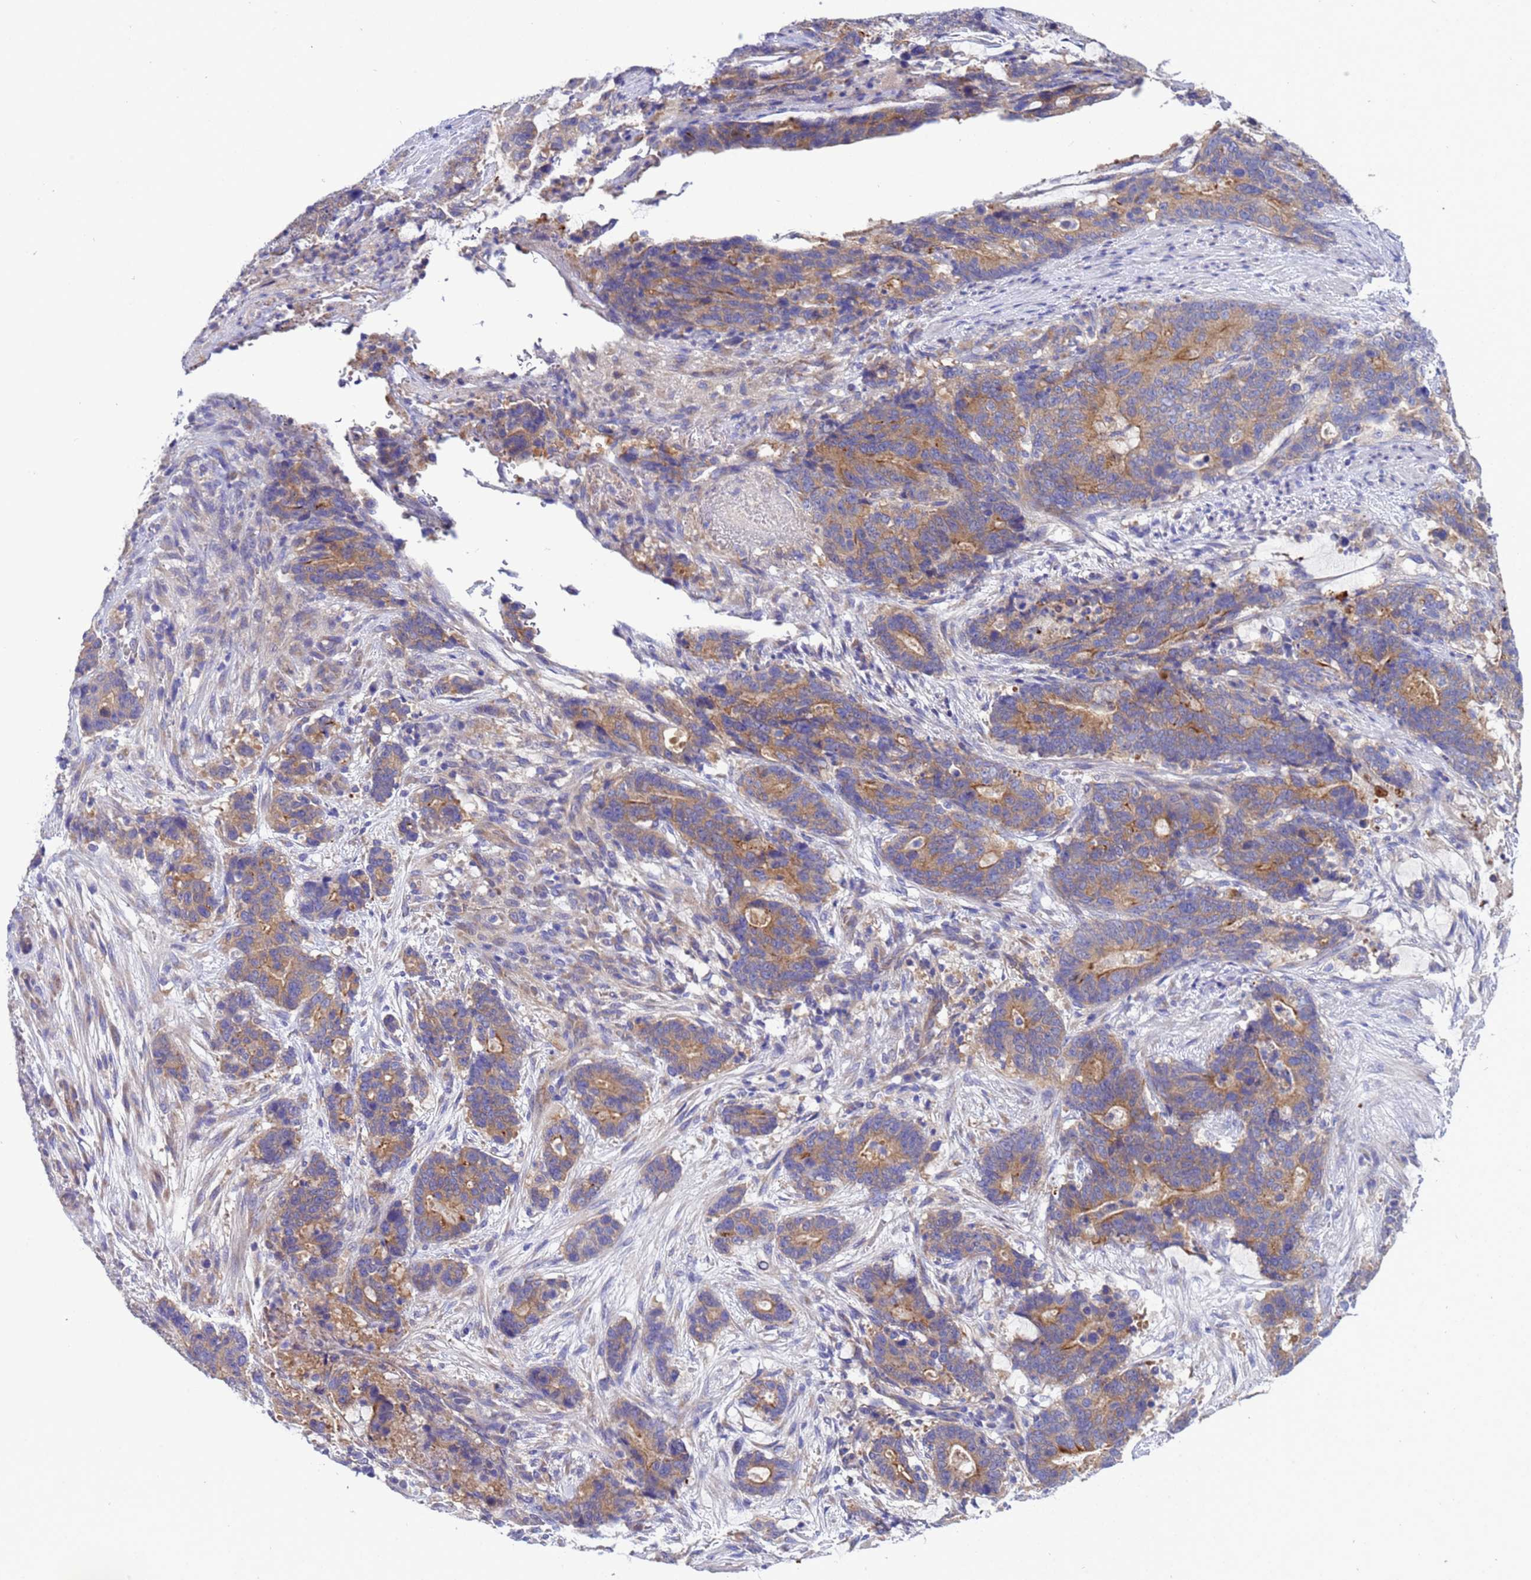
{"staining": {"intensity": "moderate", "quantity": ">75%", "location": "cytoplasmic/membranous"}, "tissue": "stomach cancer", "cell_type": "Tumor cells", "image_type": "cancer", "snomed": [{"axis": "morphology", "description": "Adenocarcinoma, NOS"}, {"axis": "topography", "description": "Stomach"}], "caption": "An immunohistochemistry (IHC) histopathology image of neoplastic tissue is shown. Protein staining in brown labels moderate cytoplasmic/membranous positivity in stomach adenocarcinoma within tumor cells.", "gene": "RC3H2", "patient": {"sex": "female", "age": 76}}